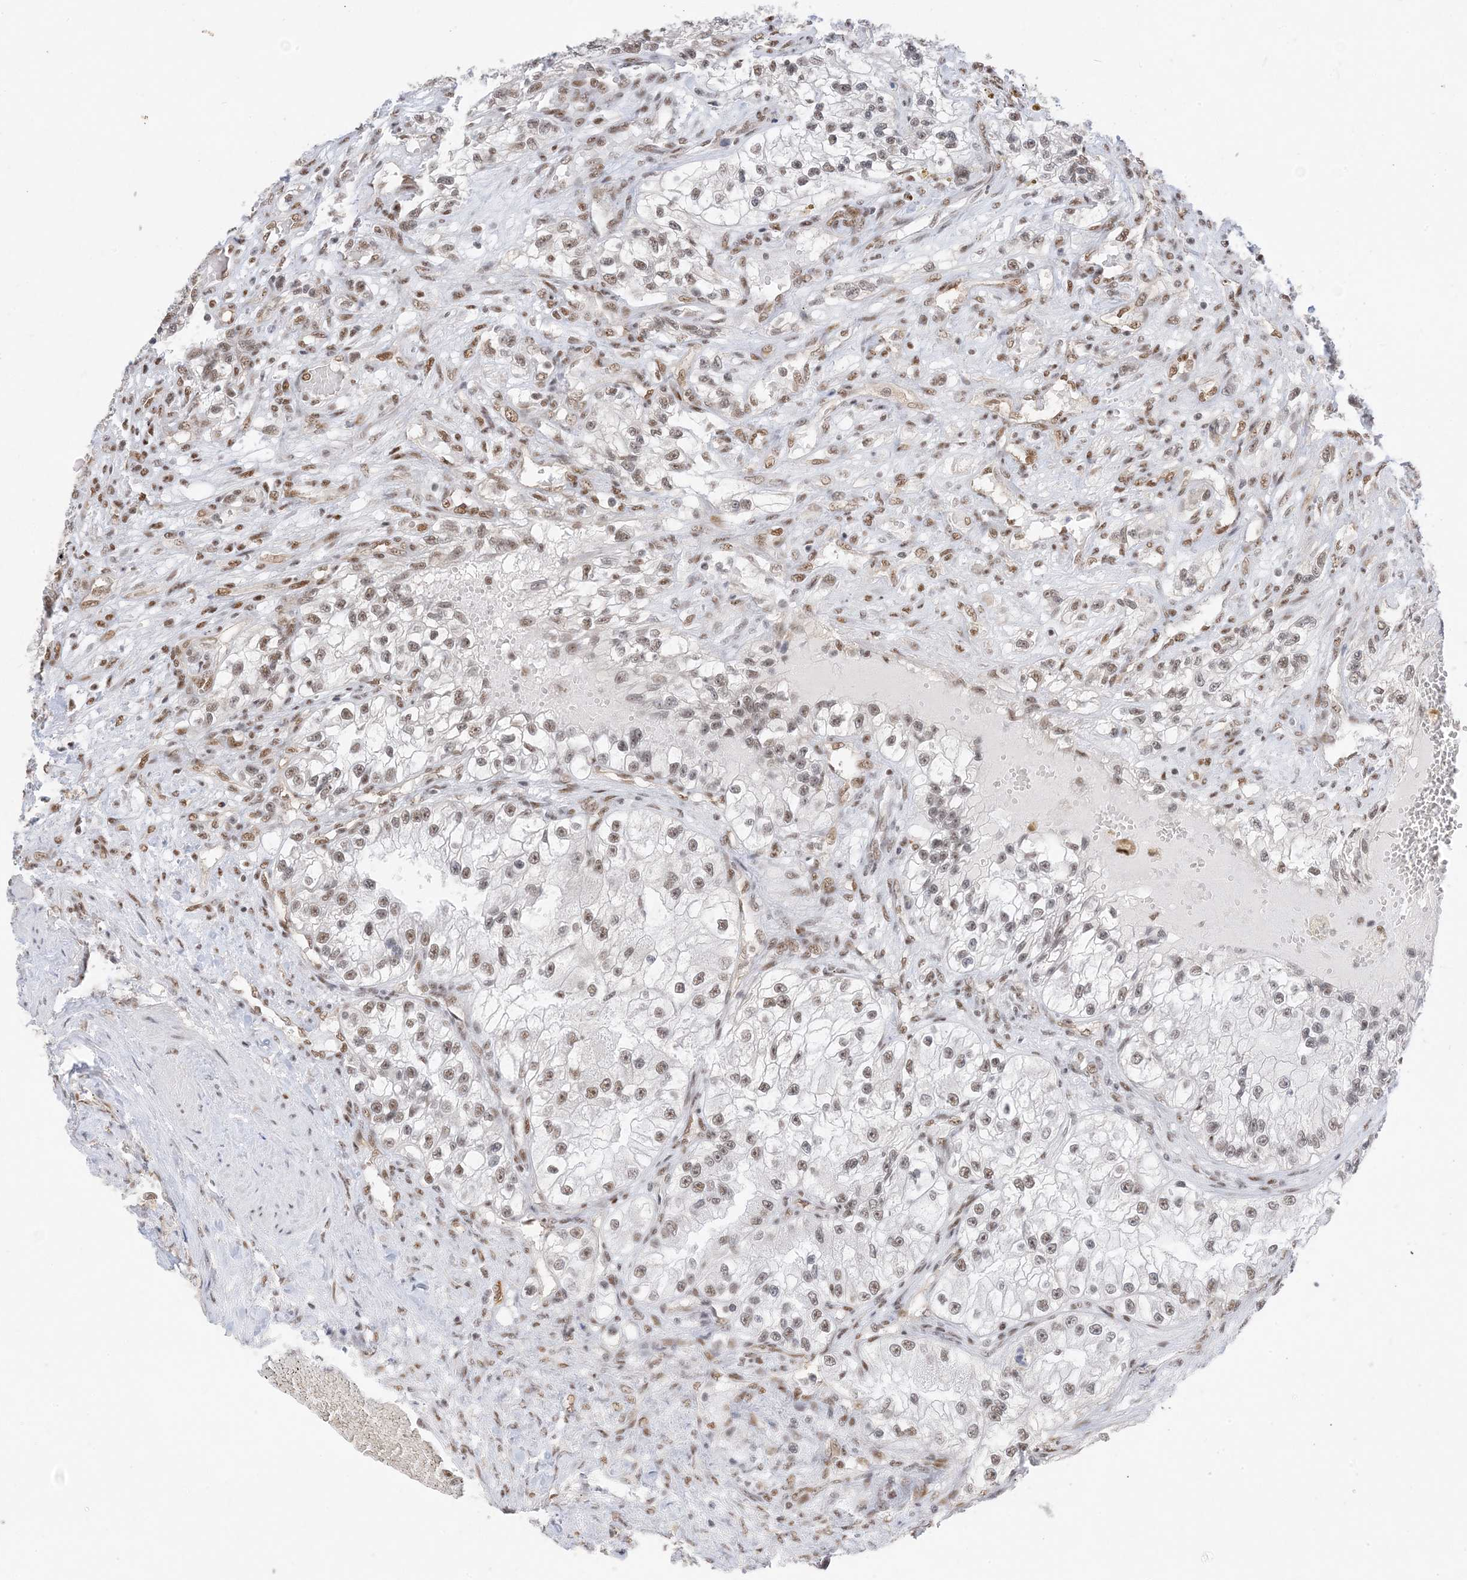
{"staining": {"intensity": "weak", "quantity": "25%-75%", "location": "nuclear"}, "tissue": "renal cancer", "cell_type": "Tumor cells", "image_type": "cancer", "snomed": [{"axis": "morphology", "description": "Adenocarcinoma, NOS"}, {"axis": "topography", "description": "Kidney"}], "caption": "Renal cancer stained with a brown dye exhibits weak nuclear positive staining in about 25%-75% of tumor cells.", "gene": "SF3A3", "patient": {"sex": "female", "age": 57}}